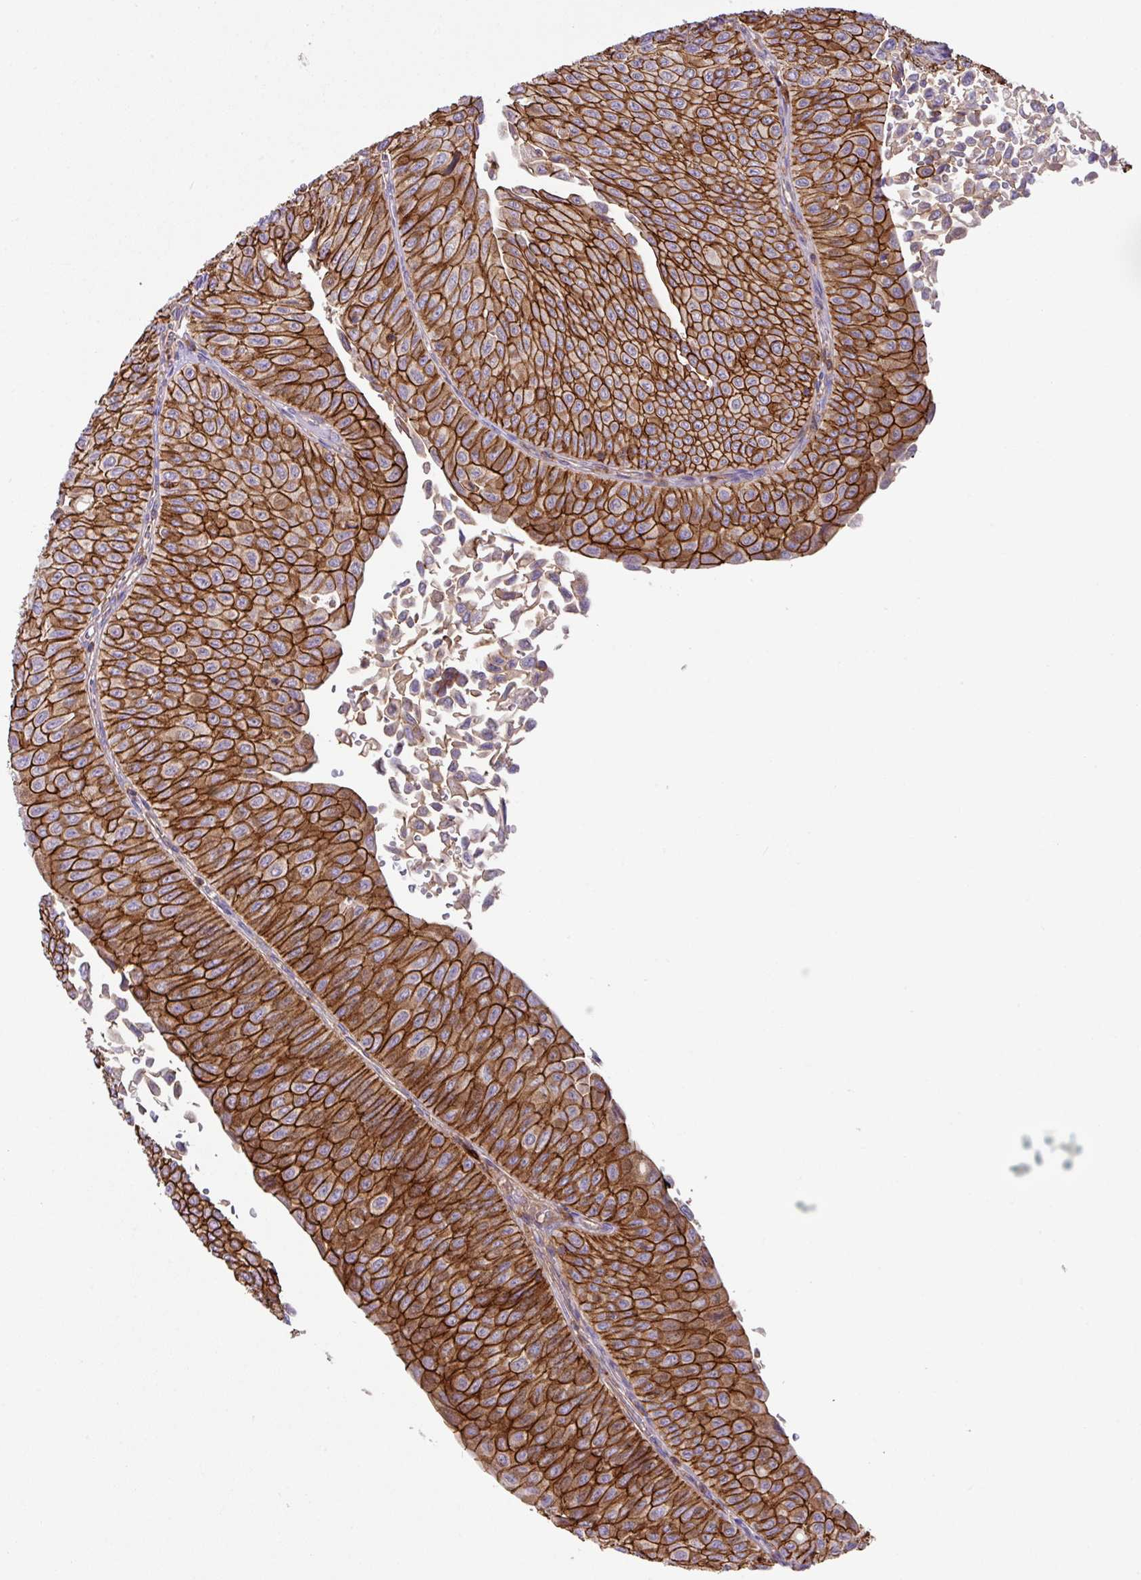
{"staining": {"intensity": "strong", "quantity": "25%-75%", "location": "cytoplasmic/membranous"}, "tissue": "urothelial cancer", "cell_type": "Tumor cells", "image_type": "cancer", "snomed": [{"axis": "morphology", "description": "Urothelial carcinoma, NOS"}, {"axis": "topography", "description": "Urinary bladder"}], "caption": "The histopathology image exhibits staining of transitional cell carcinoma, revealing strong cytoplasmic/membranous protein expression (brown color) within tumor cells.", "gene": "RIC1", "patient": {"sex": "male", "age": 59}}